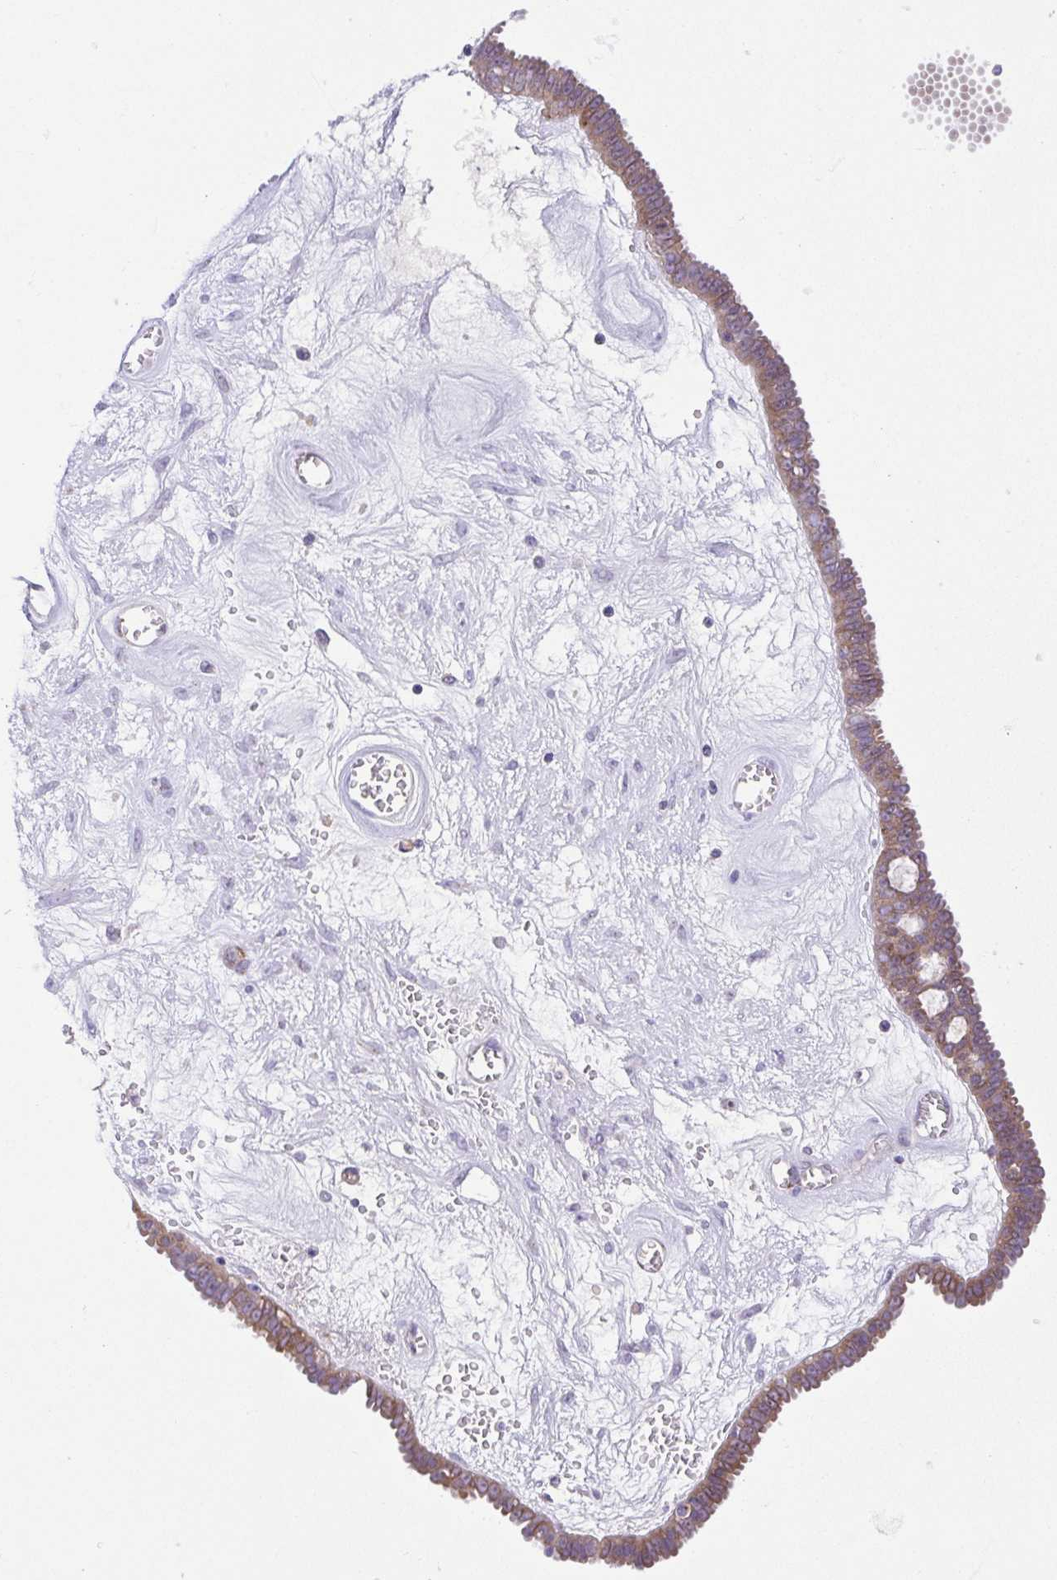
{"staining": {"intensity": "moderate", "quantity": ">75%", "location": "cytoplasmic/membranous"}, "tissue": "ovarian cancer", "cell_type": "Tumor cells", "image_type": "cancer", "snomed": [{"axis": "morphology", "description": "Cystadenocarcinoma, serous, NOS"}, {"axis": "topography", "description": "Ovary"}], "caption": "An IHC histopathology image of tumor tissue is shown. Protein staining in brown shows moderate cytoplasmic/membranous positivity in serous cystadenocarcinoma (ovarian) within tumor cells.", "gene": "SLC13A1", "patient": {"sex": "female", "age": 71}}